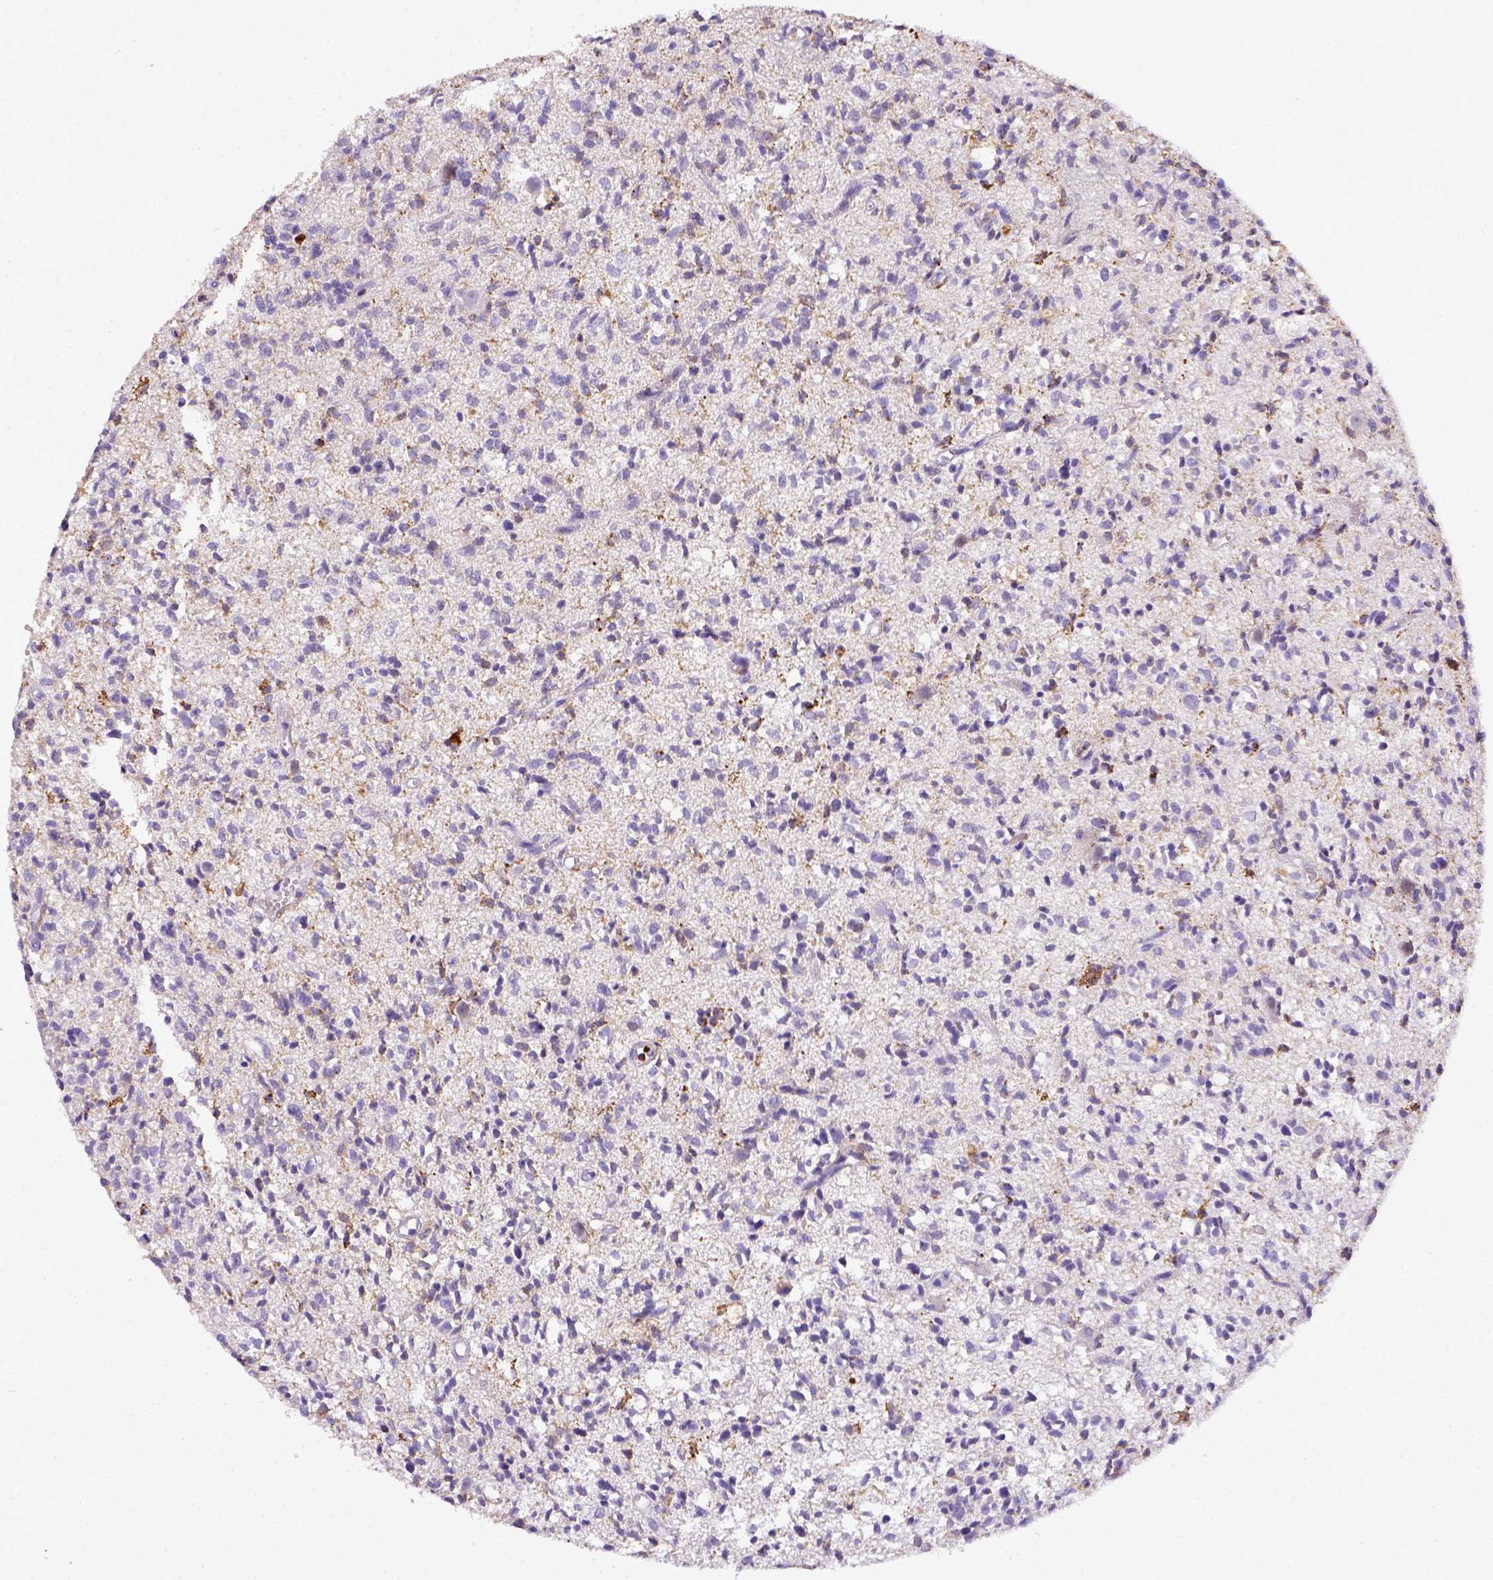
{"staining": {"intensity": "negative", "quantity": "none", "location": "none"}, "tissue": "glioma", "cell_type": "Tumor cells", "image_type": "cancer", "snomed": [{"axis": "morphology", "description": "Glioma, malignant, Low grade"}, {"axis": "topography", "description": "Brain"}], "caption": "A high-resolution histopathology image shows IHC staining of malignant glioma (low-grade), which demonstrates no significant expression in tumor cells.", "gene": "ITGAM", "patient": {"sex": "male", "age": 64}}